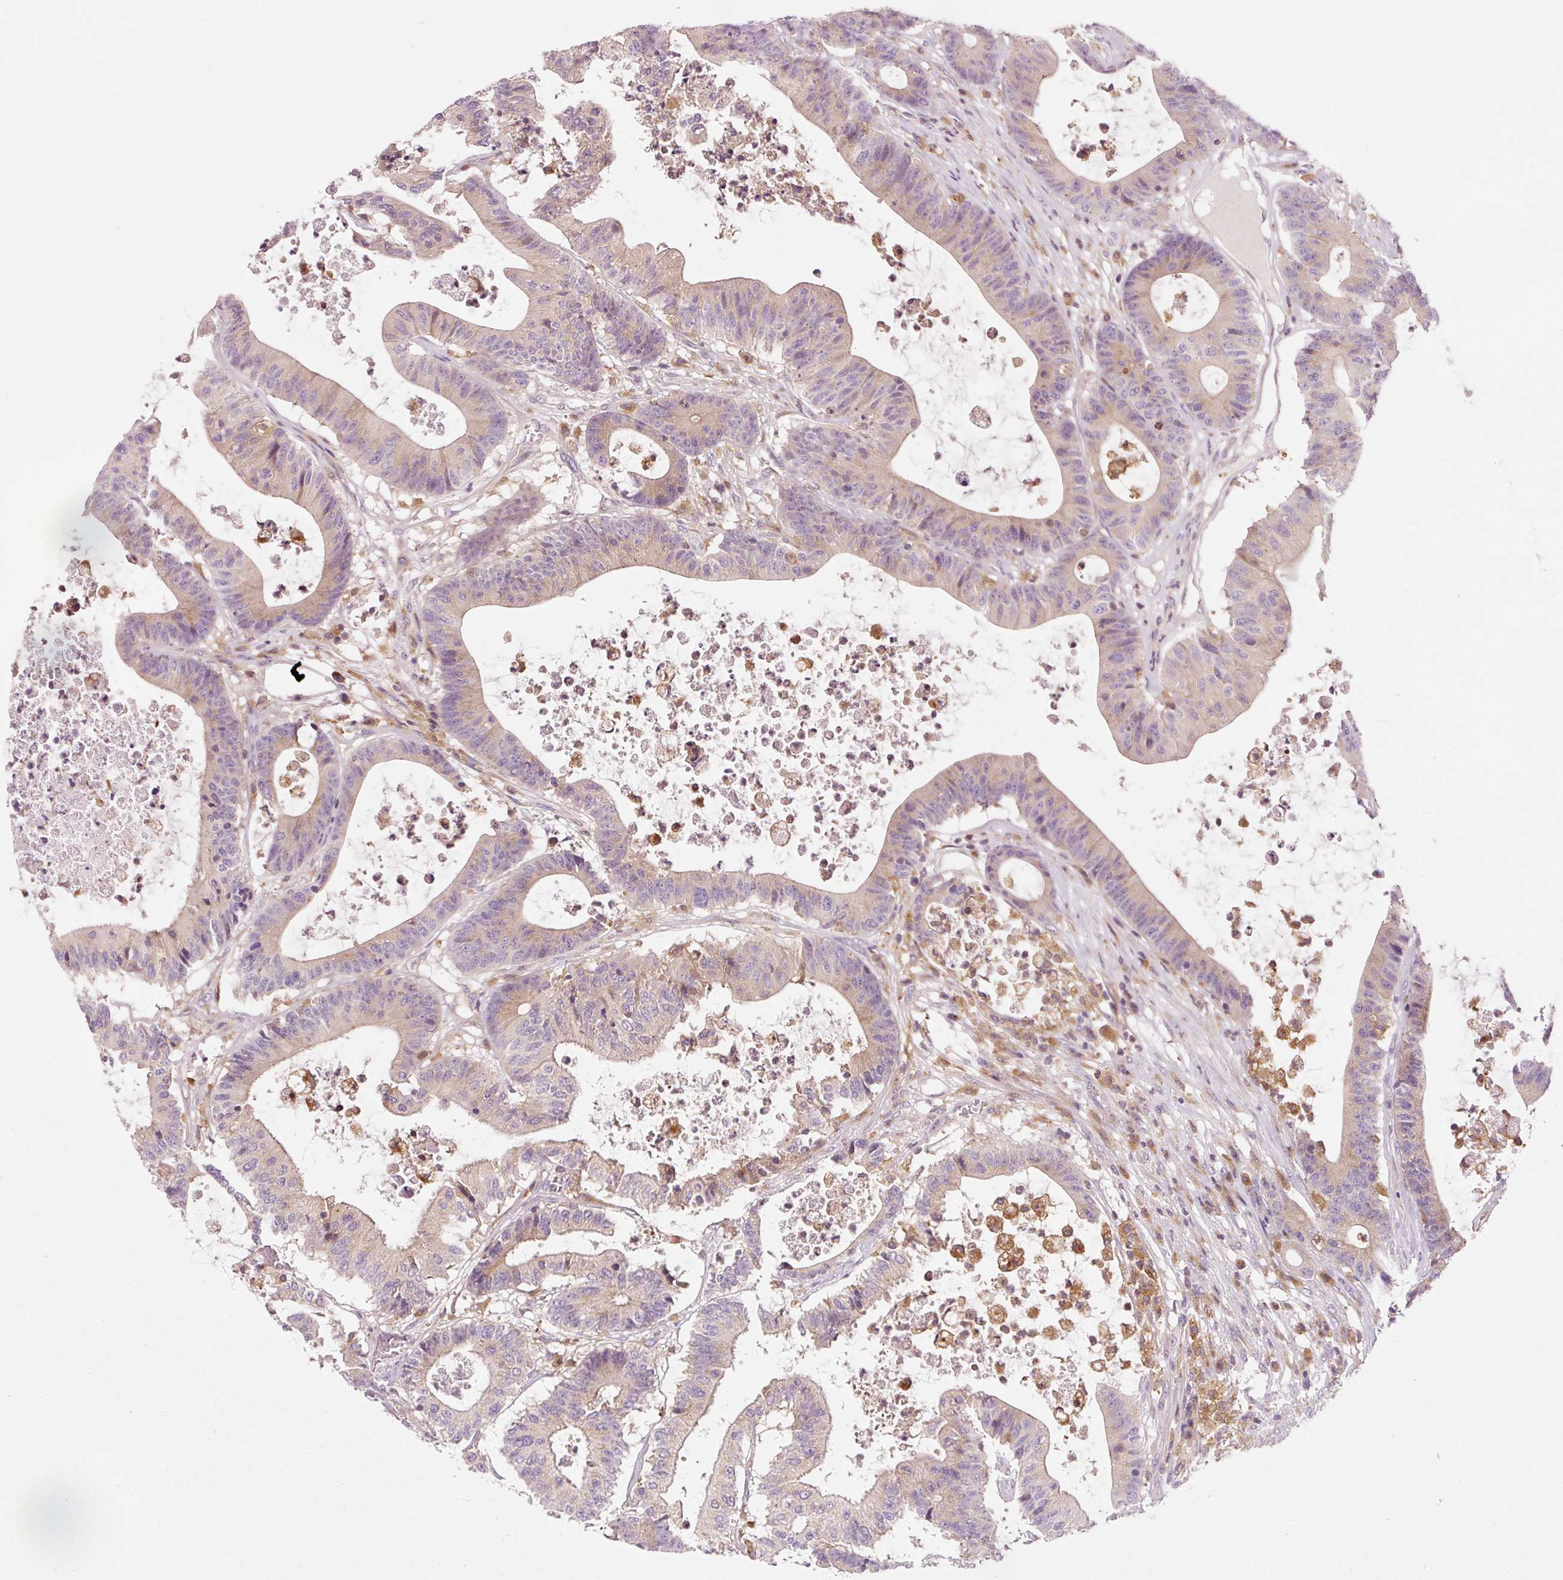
{"staining": {"intensity": "weak", "quantity": "<25%", "location": "cytoplasmic/membranous"}, "tissue": "colorectal cancer", "cell_type": "Tumor cells", "image_type": "cancer", "snomed": [{"axis": "morphology", "description": "Adenocarcinoma, NOS"}, {"axis": "topography", "description": "Colon"}], "caption": "IHC of adenocarcinoma (colorectal) exhibits no positivity in tumor cells.", "gene": "NAPA", "patient": {"sex": "female", "age": 84}}